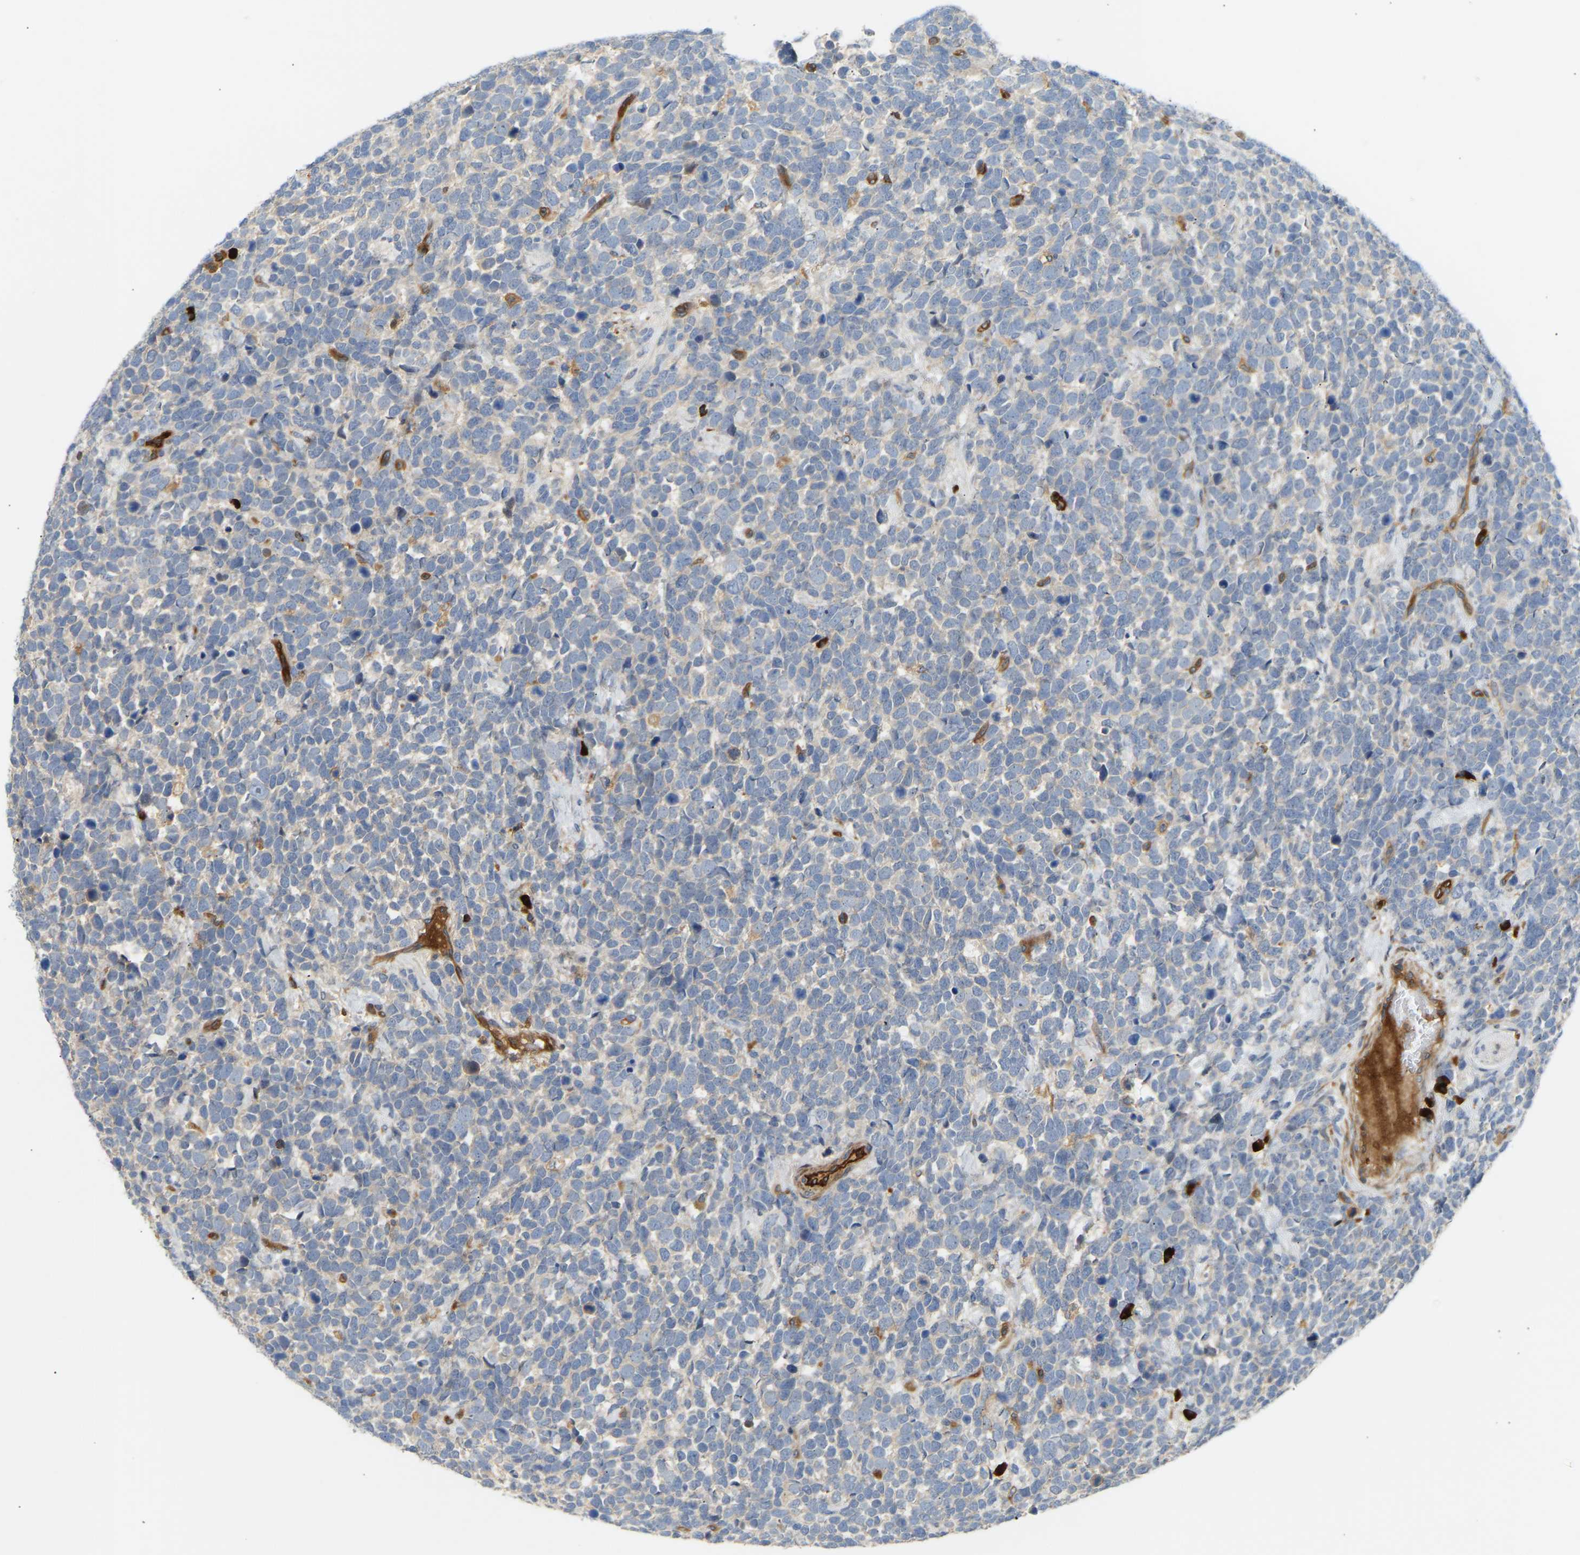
{"staining": {"intensity": "negative", "quantity": "none", "location": "none"}, "tissue": "urothelial cancer", "cell_type": "Tumor cells", "image_type": "cancer", "snomed": [{"axis": "morphology", "description": "Urothelial carcinoma, High grade"}, {"axis": "topography", "description": "Urinary bladder"}], "caption": "A high-resolution image shows immunohistochemistry (IHC) staining of urothelial cancer, which demonstrates no significant expression in tumor cells. (DAB immunohistochemistry visualized using brightfield microscopy, high magnification).", "gene": "PLCG2", "patient": {"sex": "female", "age": 82}}